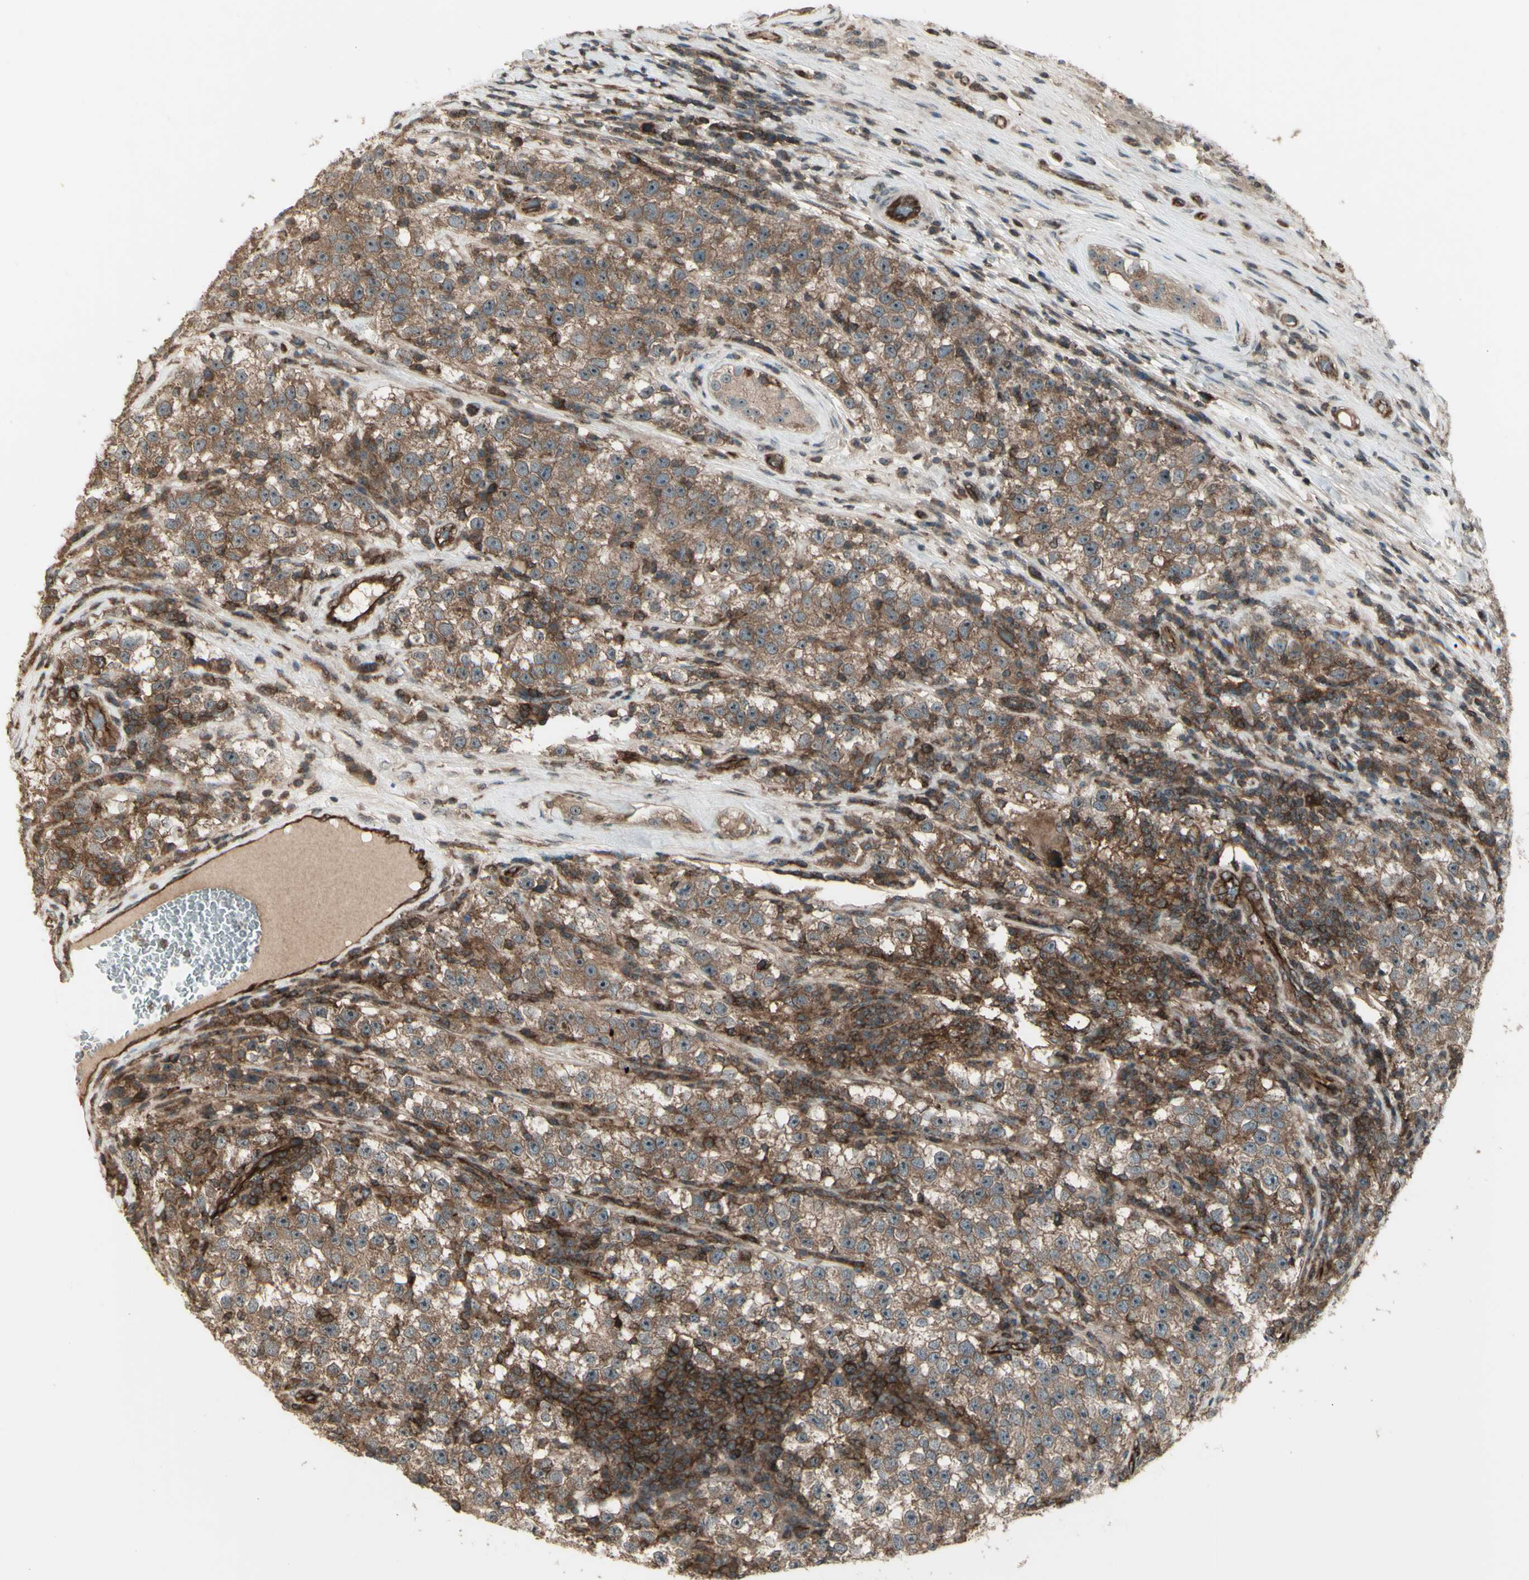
{"staining": {"intensity": "moderate", "quantity": ">75%", "location": "cytoplasmic/membranous"}, "tissue": "testis cancer", "cell_type": "Tumor cells", "image_type": "cancer", "snomed": [{"axis": "morphology", "description": "Seminoma, NOS"}, {"axis": "topography", "description": "Testis"}], "caption": "Testis cancer tissue demonstrates moderate cytoplasmic/membranous staining in approximately >75% of tumor cells", "gene": "FXYD5", "patient": {"sex": "male", "age": 22}}